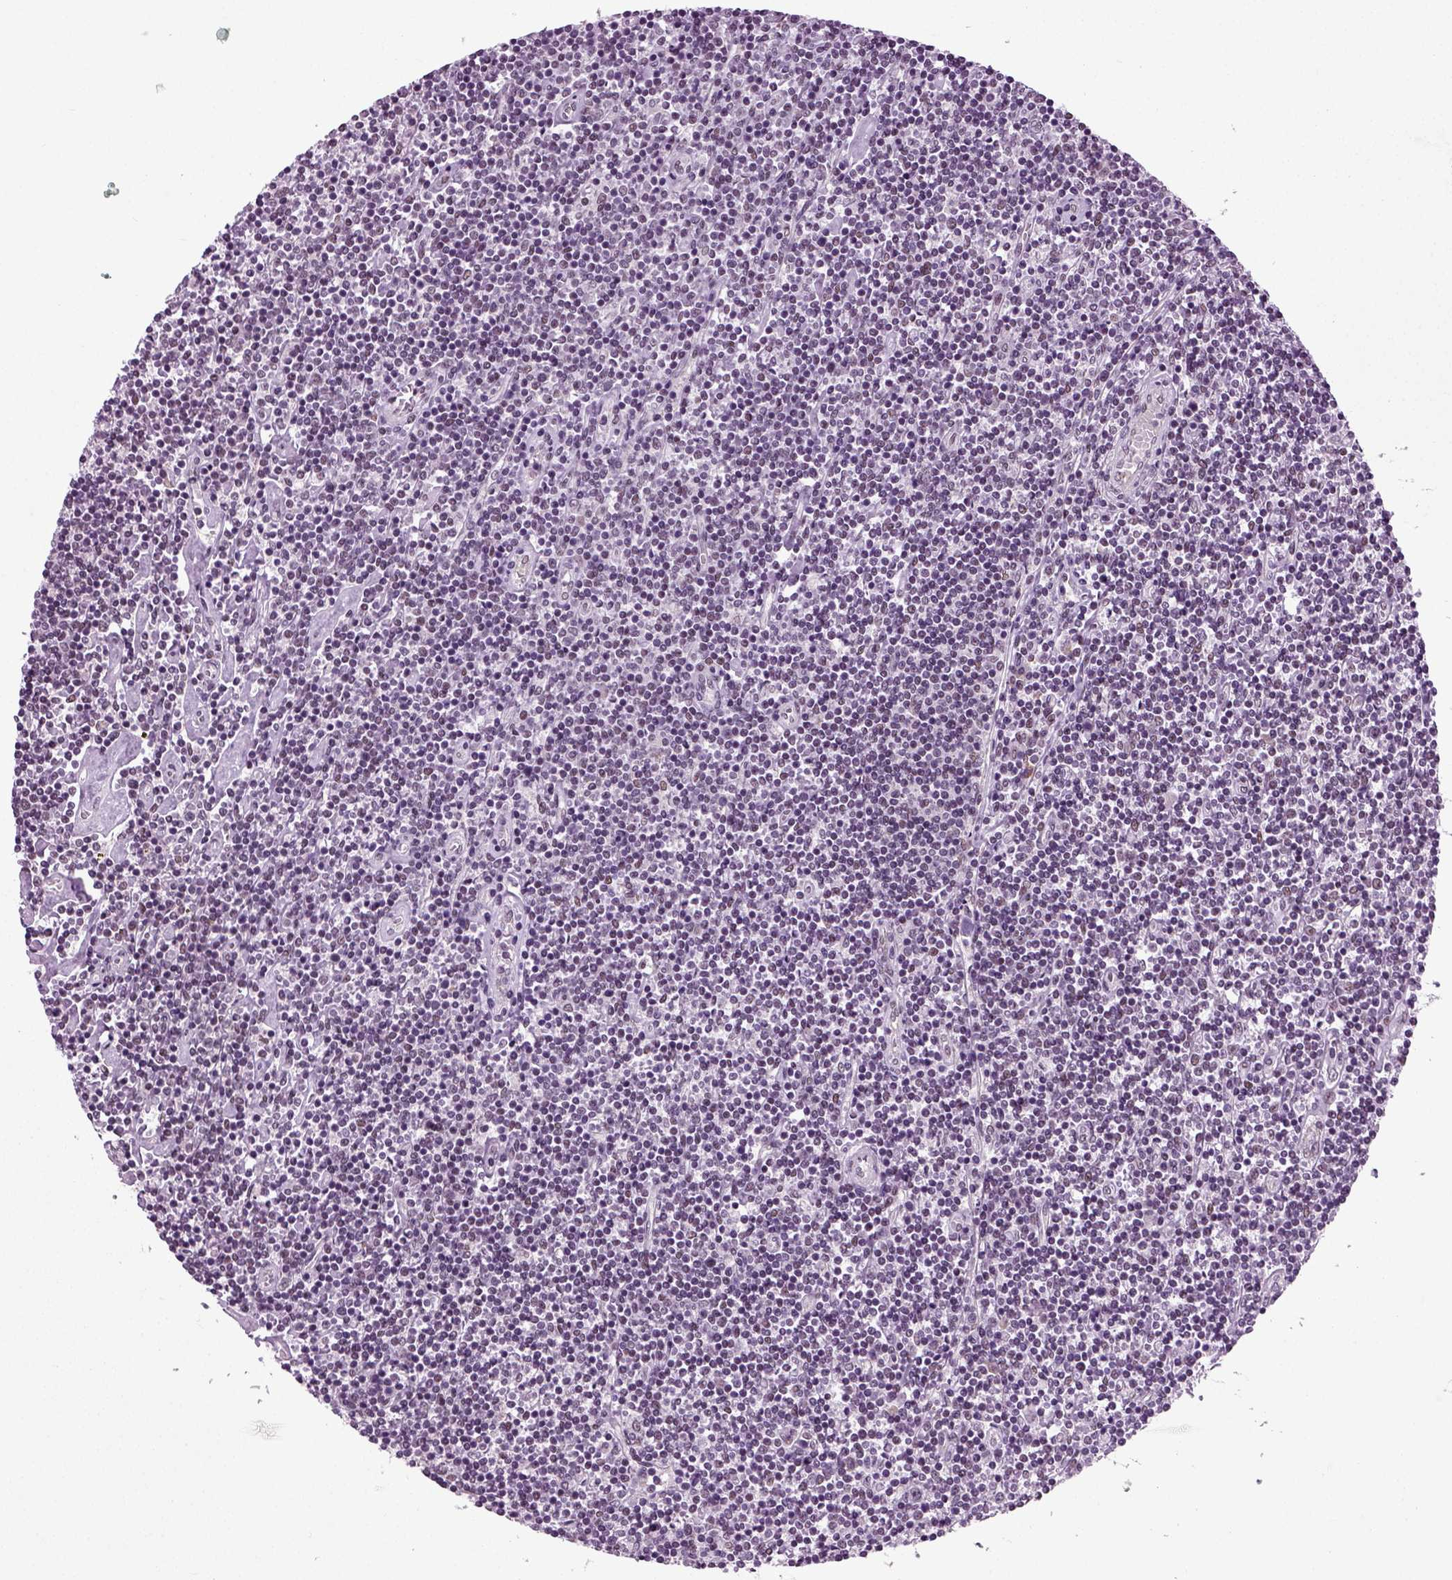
{"staining": {"intensity": "negative", "quantity": "none", "location": "none"}, "tissue": "lymphoma", "cell_type": "Tumor cells", "image_type": "cancer", "snomed": [{"axis": "morphology", "description": "Hodgkin's disease, NOS"}, {"axis": "topography", "description": "Lymph node"}], "caption": "Immunohistochemistry (IHC) of human Hodgkin's disease displays no staining in tumor cells.", "gene": "RCOR3", "patient": {"sex": "male", "age": 40}}